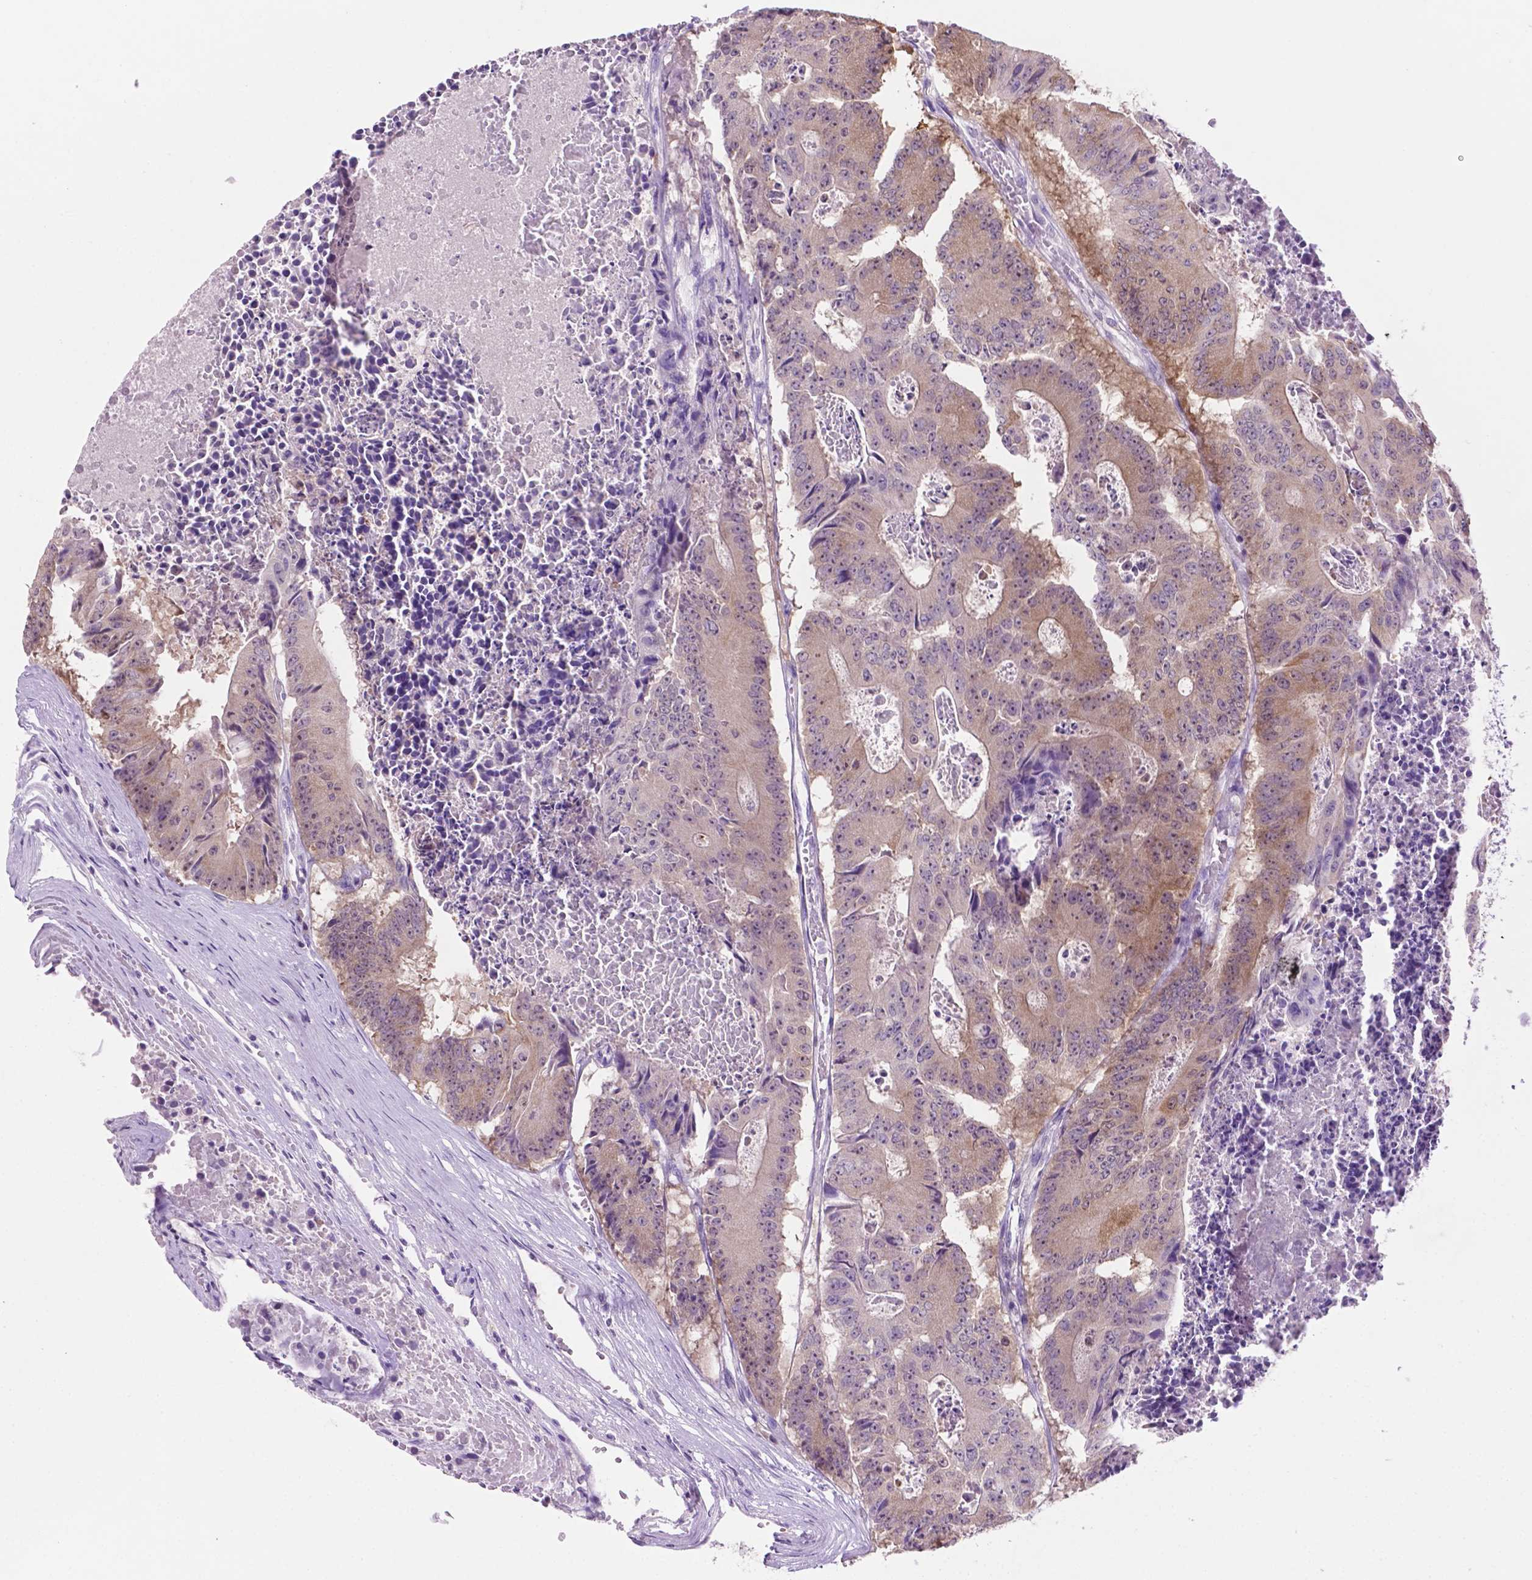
{"staining": {"intensity": "moderate", "quantity": "25%-75%", "location": "cytoplasmic/membranous,nuclear"}, "tissue": "colorectal cancer", "cell_type": "Tumor cells", "image_type": "cancer", "snomed": [{"axis": "morphology", "description": "Adenocarcinoma, NOS"}, {"axis": "topography", "description": "Colon"}], "caption": "There is medium levels of moderate cytoplasmic/membranous and nuclear expression in tumor cells of colorectal cancer (adenocarcinoma), as demonstrated by immunohistochemical staining (brown color).", "gene": "PHGR1", "patient": {"sex": "male", "age": 87}}